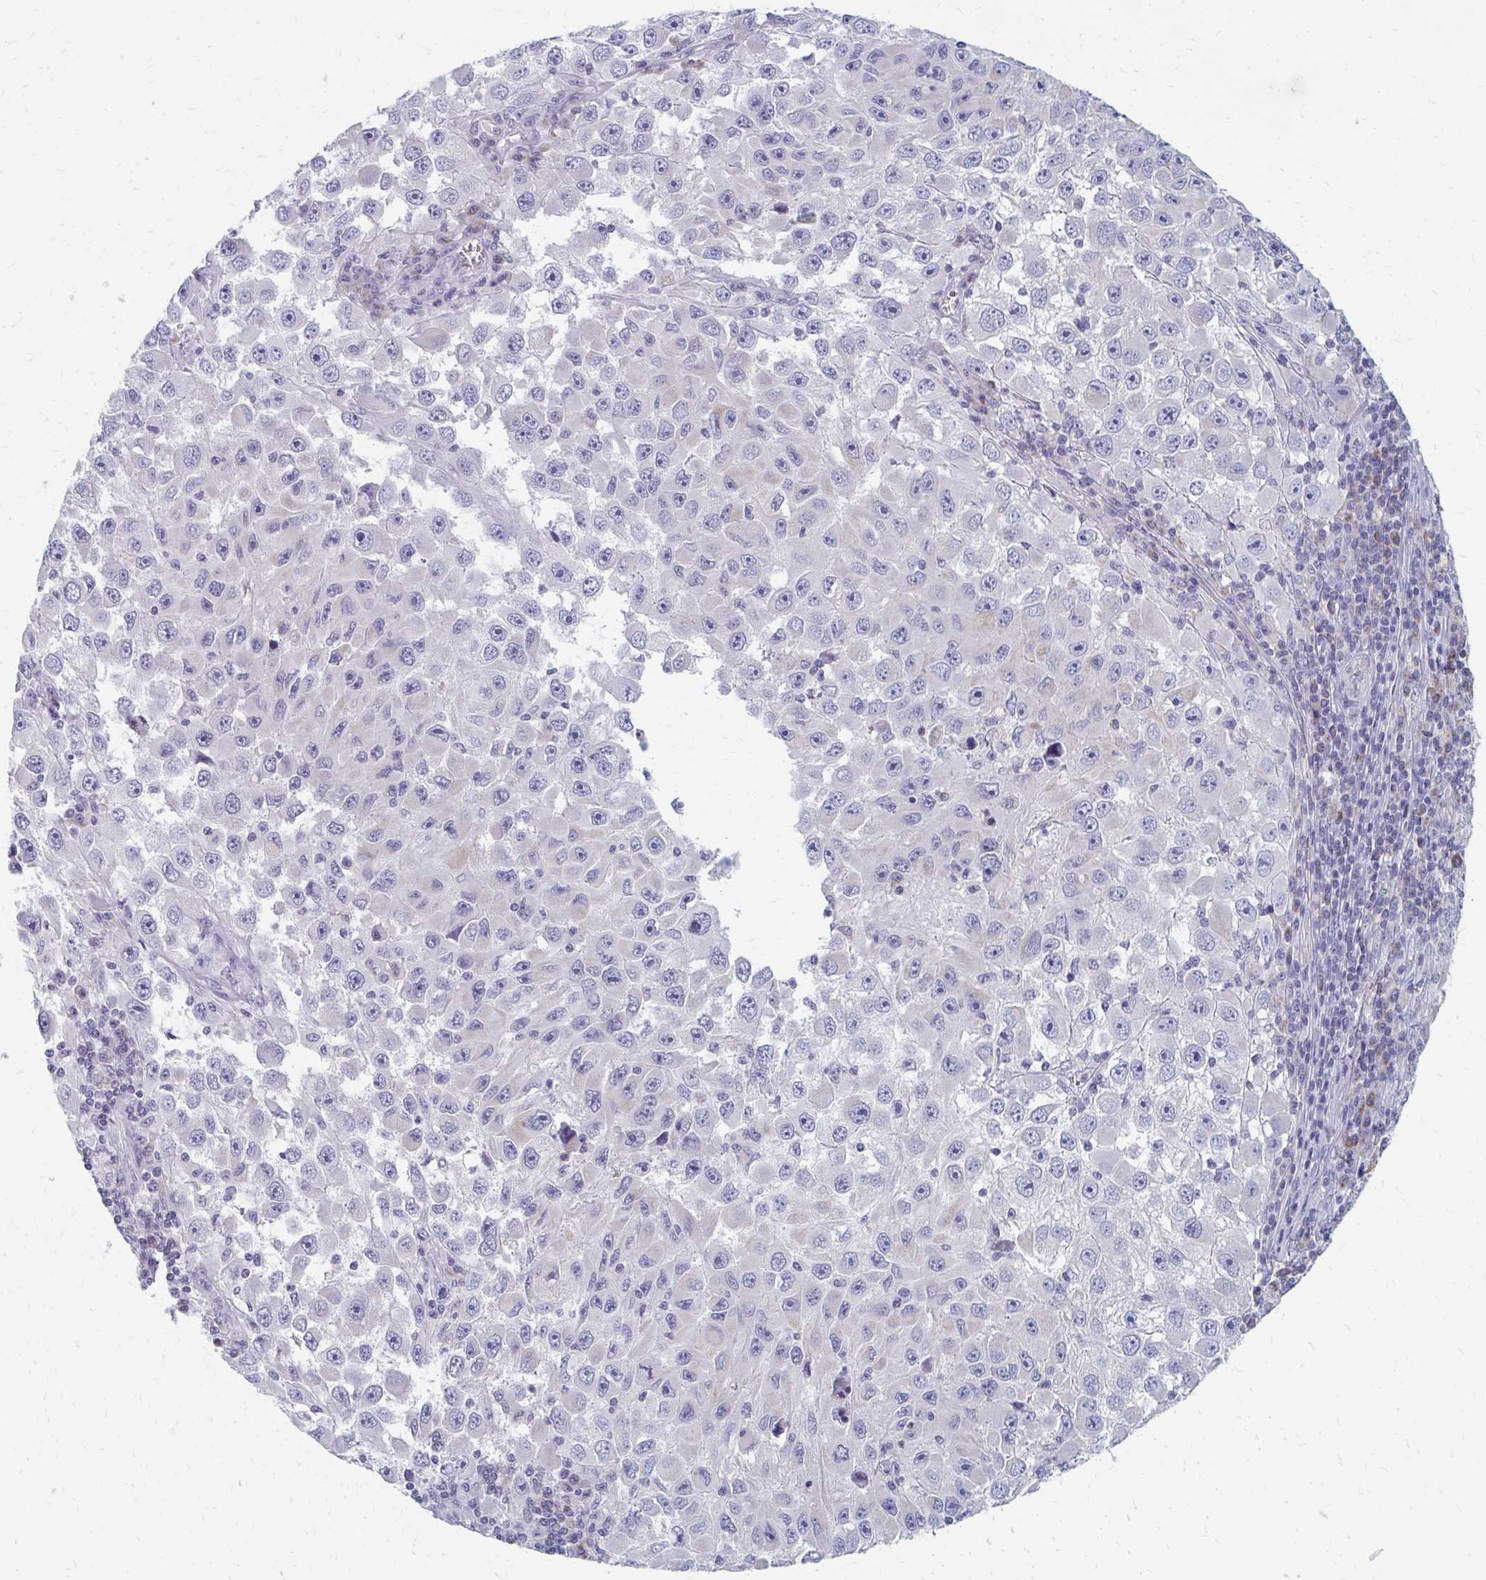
{"staining": {"intensity": "negative", "quantity": "none", "location": "none"}, "tissue": "melanoma", "cell_type": "Tumor cells", "image_type": "cancer", "snomed": [{"axis": "morphology", "description": "Malignant melanoma, Metastatic site"}, {"axis": "topography", "description": "Lymph node"}], "caption": "High magnification brightfield microscopy of malignant melanoma (metastatic site) stained with DAB (brown) and counterstained with hematoxylin (blue): tumor cells show no significant positivity.", "gene": "OR10V1", "patient": {"sex": "female", "age": 67}}